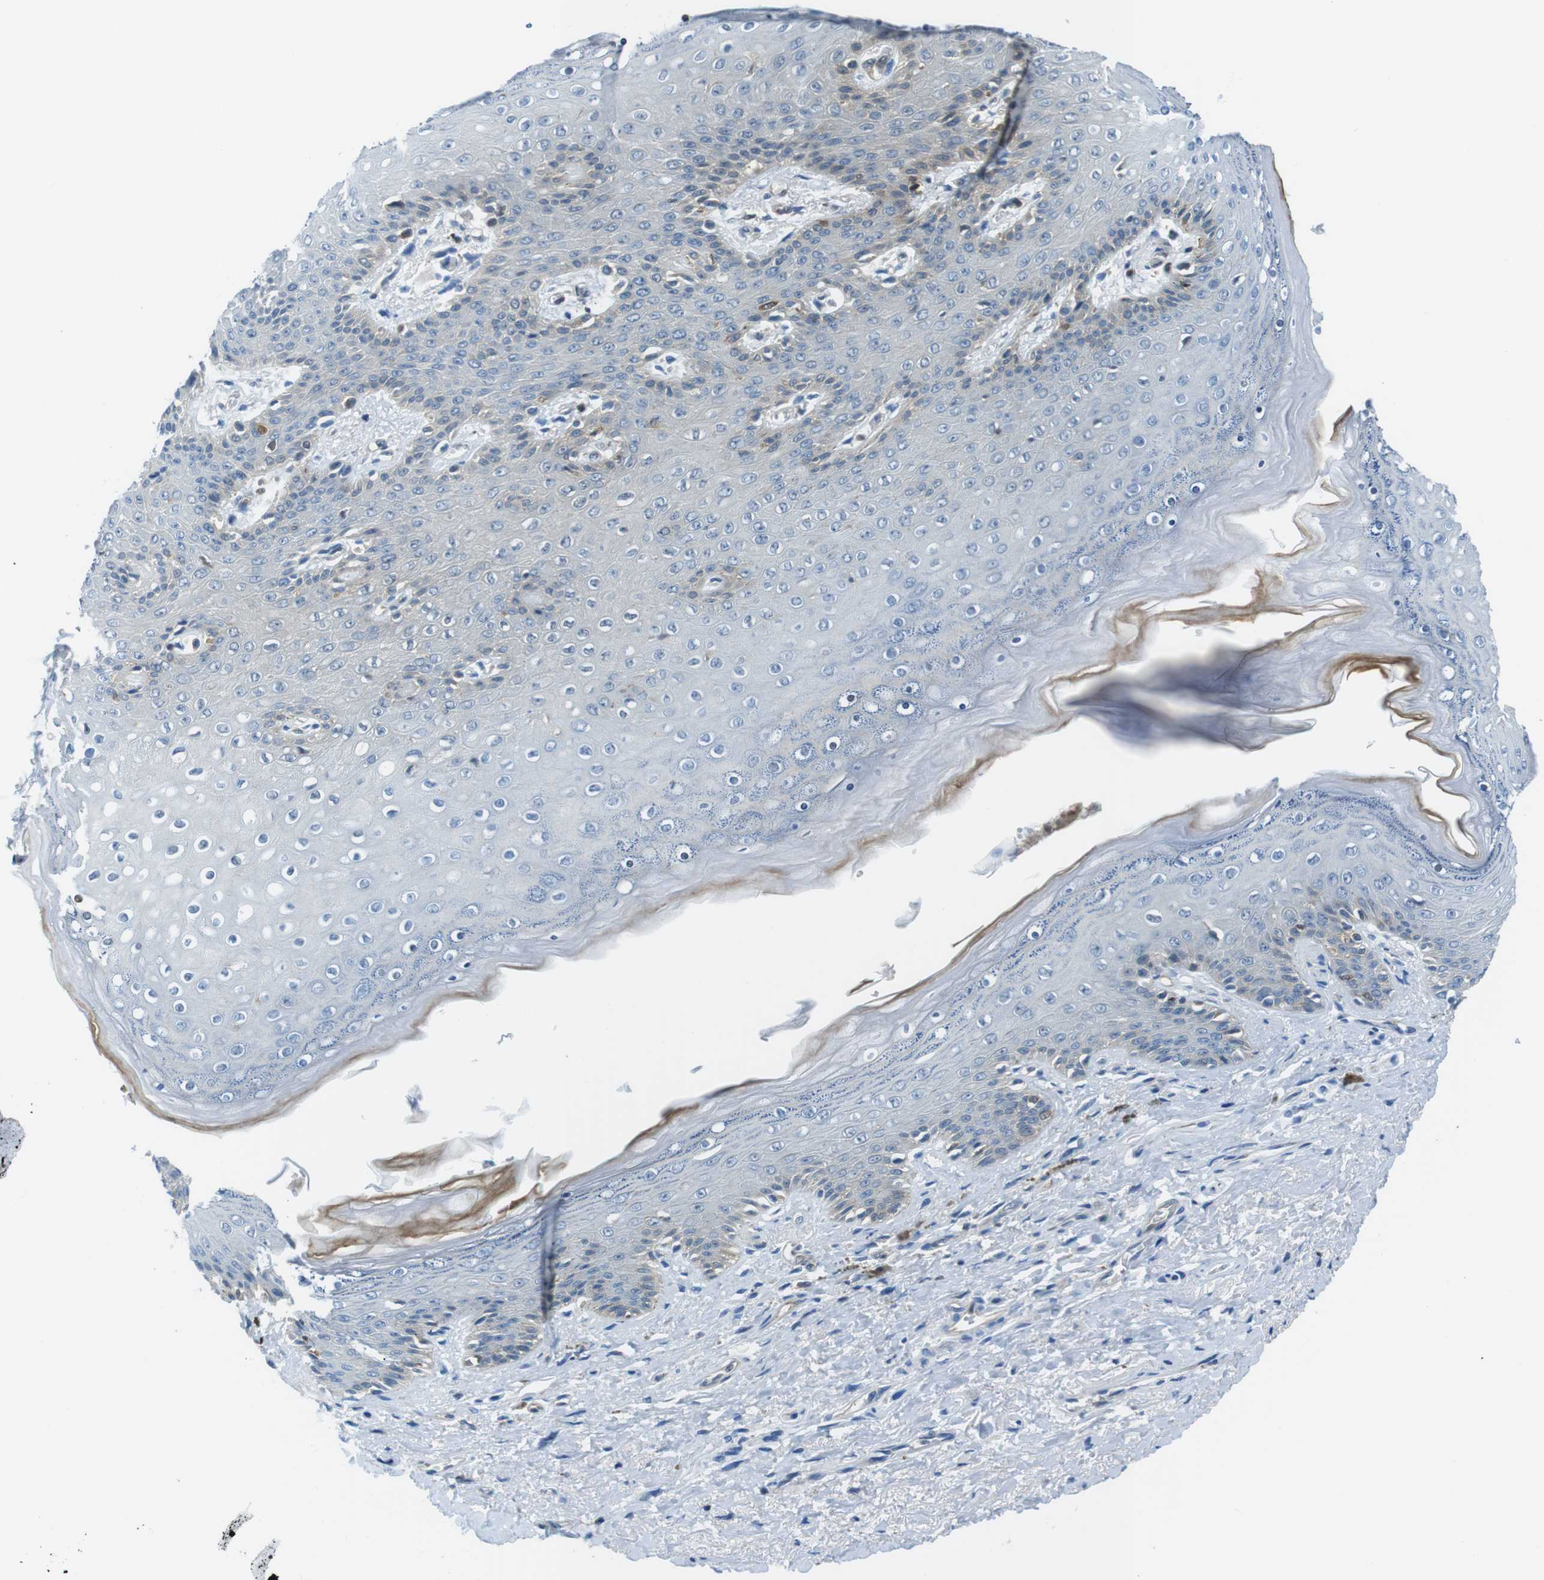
{"staining": {"intensity": "weak", "quantity": "<25%", "location": "cytoplasmic/membranous"}, "tissue": "skin", "cell_type": "Epidermal cells", "image_type": "normal", "snomed": [{"axis": "morphology", "description": "Normal tissue, NOS"}, {"axis": "topography", "description": "Anal"}], "caption": "Human skin stained for a protein using IHC demonstrates no positivity in epidermal cells.", "gene": "TES", "patient": {"sex": "female", "age": 46}}